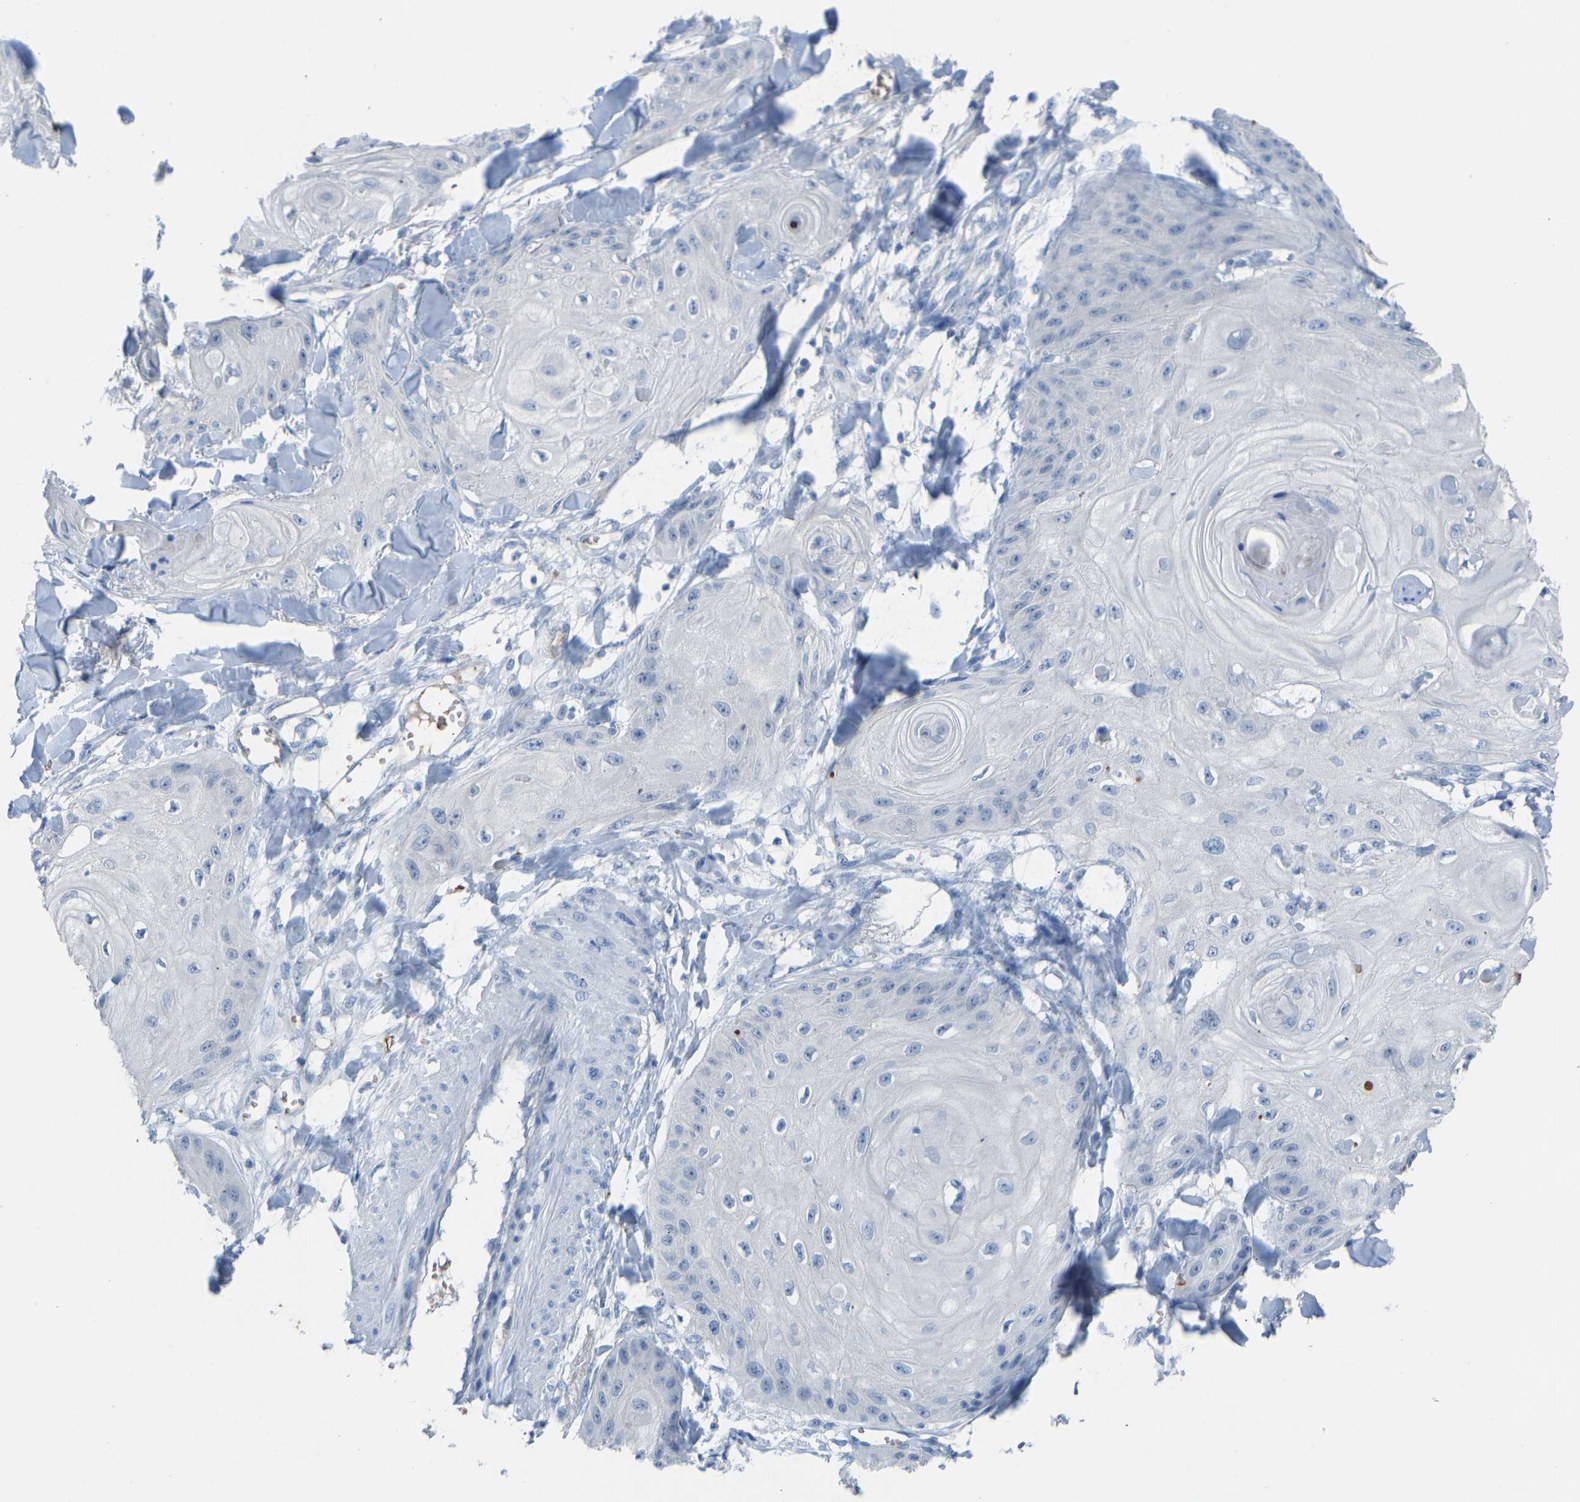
{"staining": {"intensity": "negative", "quantity": "none", "location": "none"}, "tissue": "skin cancer", "cell_type": "Tumor cells", "image_type": "cancer", "snomed": [{"axis": "morphology", "description": "Squamous cell carcinoma, NOS"}, {"axis": "topography", "description": "Skin"}], "caption": "There is no significant expression in tumor cells of skin squamous cell carcinoma.", "gene": "PIGS", "patient": {"sex": "male", "age": 74}}